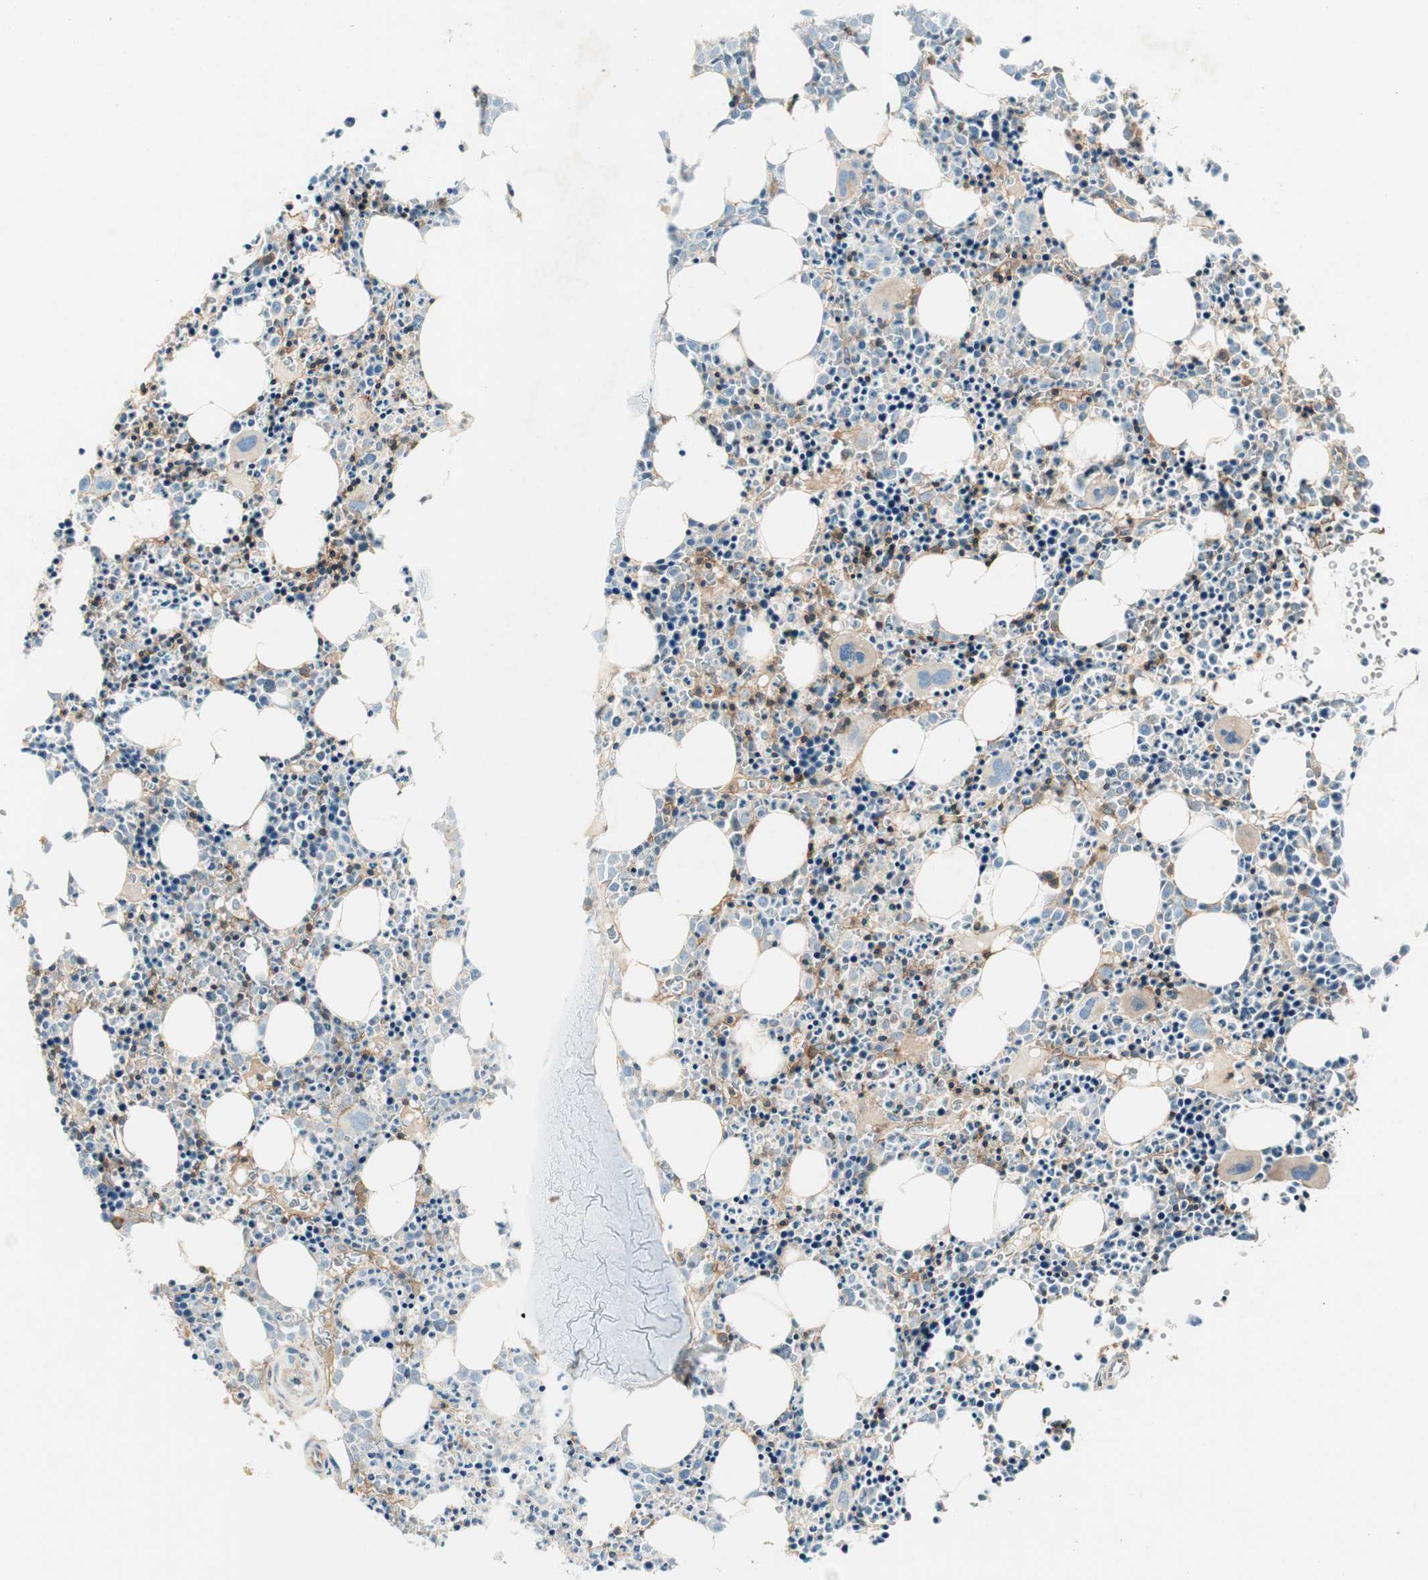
{"staining": {"intensity": "weak", "quantity": "<25%", "location": "cytoplasmic/membranous"}, "tissue": "bone marrow", "cell_type": "Hematopoietic cells", "image_type": "normal", "snomed": [{"axis": "morphology", "description": "Normal tissue, NOS"}, {"axis": "morphology", "description": "Inflammation, NOS"}, {"axis": "topography", "description": "Bone marrow"}], "caption": "Micrograph shows no protein staining in hematopoietic cells of benign bone marrow. (DAB (3,3'-diaminobenzidine) immunohistochemistry, high magnification).", "gene": "BTN3A3", "patient": {"sex": "female", "age": 17}}